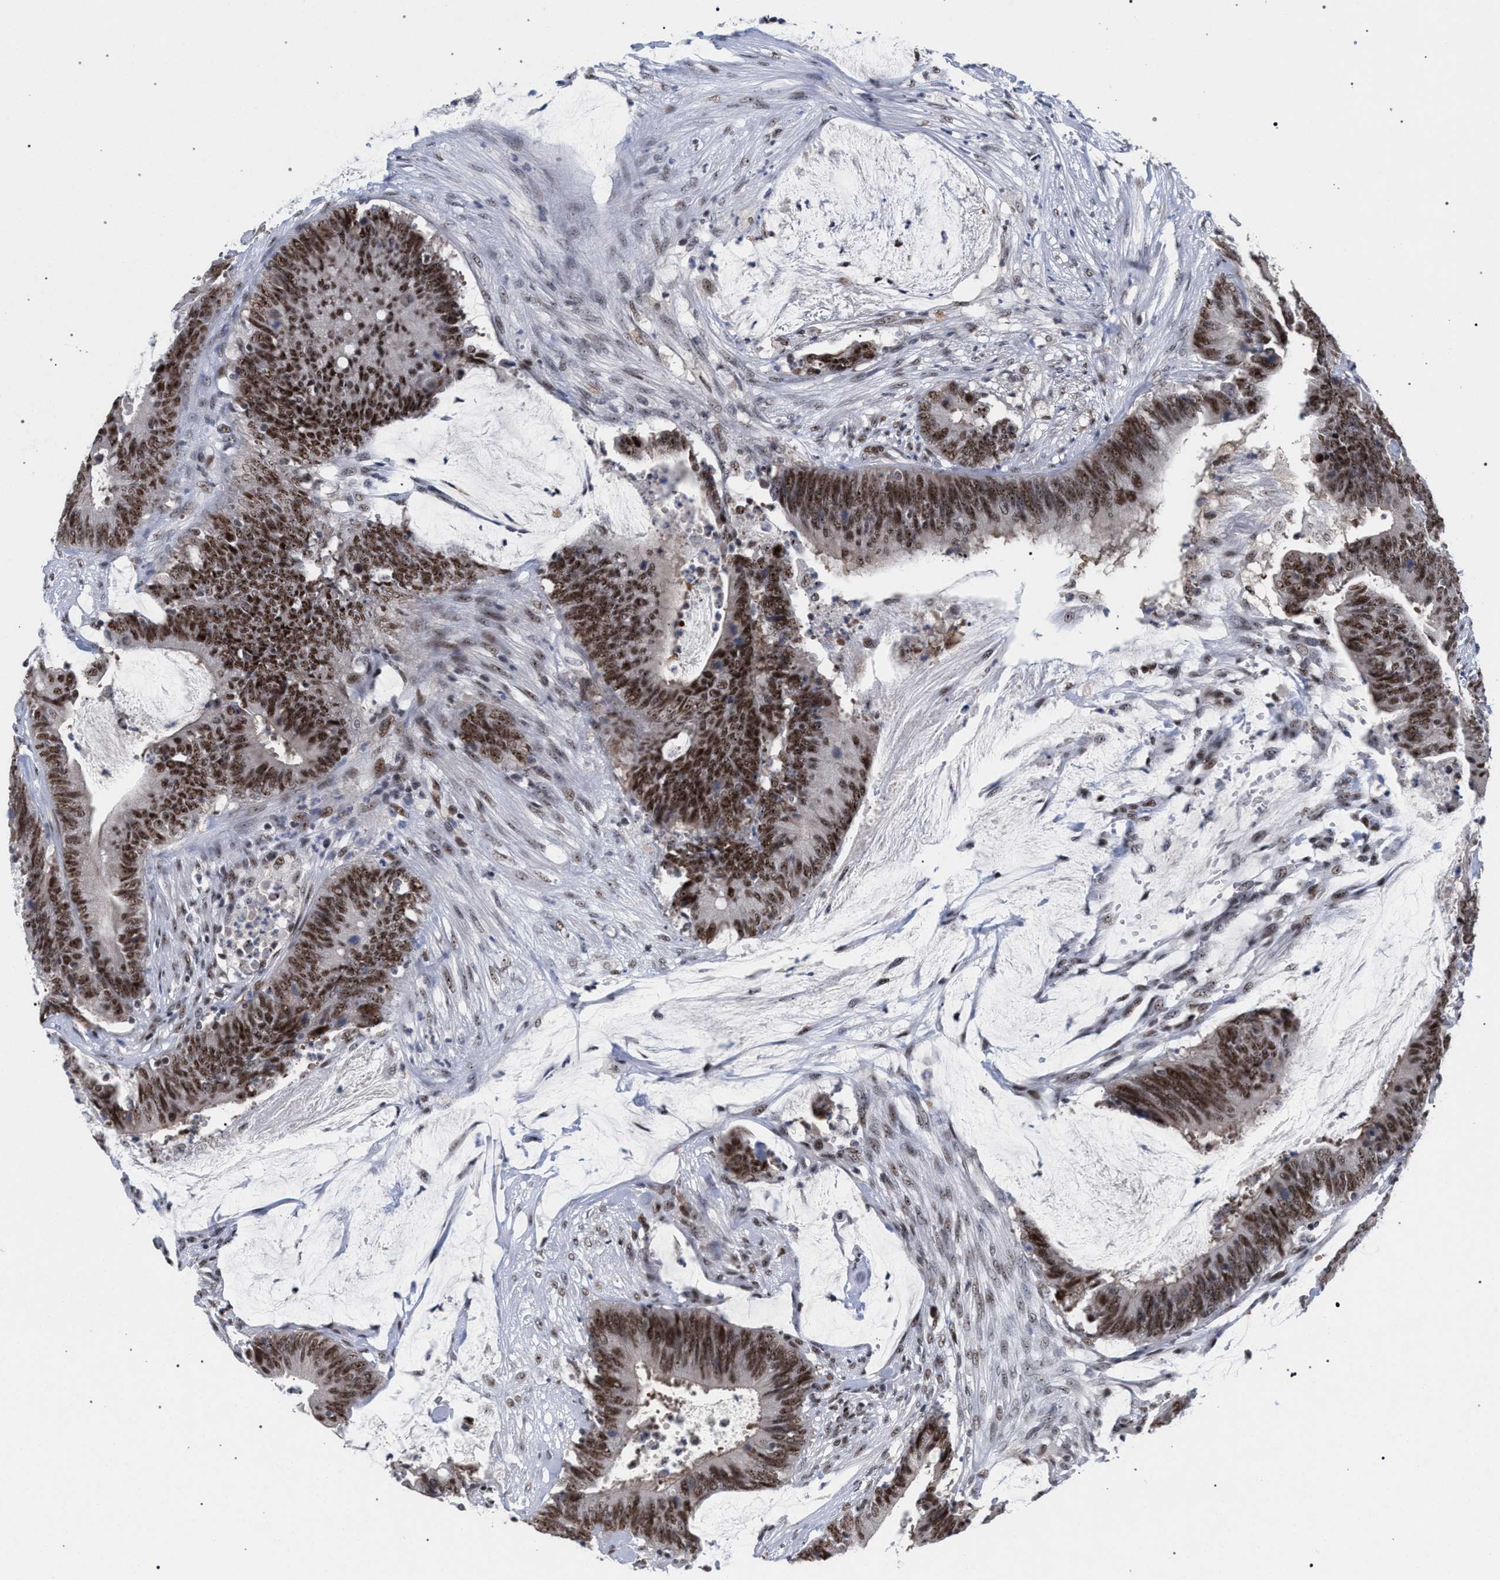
{"staining": {"intensity": "moderate", "quantity": ">75%", "location": "nuclear"}, "tissue": "colorectal cancer", "cell_type": "Tumor cells", "image_type": "cancer", "snomed": [{"axis": "morphology", "description": "Adenocarcinoma, NOS"}, {"axis": "topography", "description": "Rectum"}], "caption": "Immunohistochemistry image of neoplastic tissue: adenocarcinoma (colorectal) stained using immunohistochemistry (IHC) exhibits medium levels of moderate protein expression localized specifically in the nuclear of tumor cells, appearing as a nuclear brown color.", "gene": "SCAF4", "patient": {"sex": "female", "age": 66}}